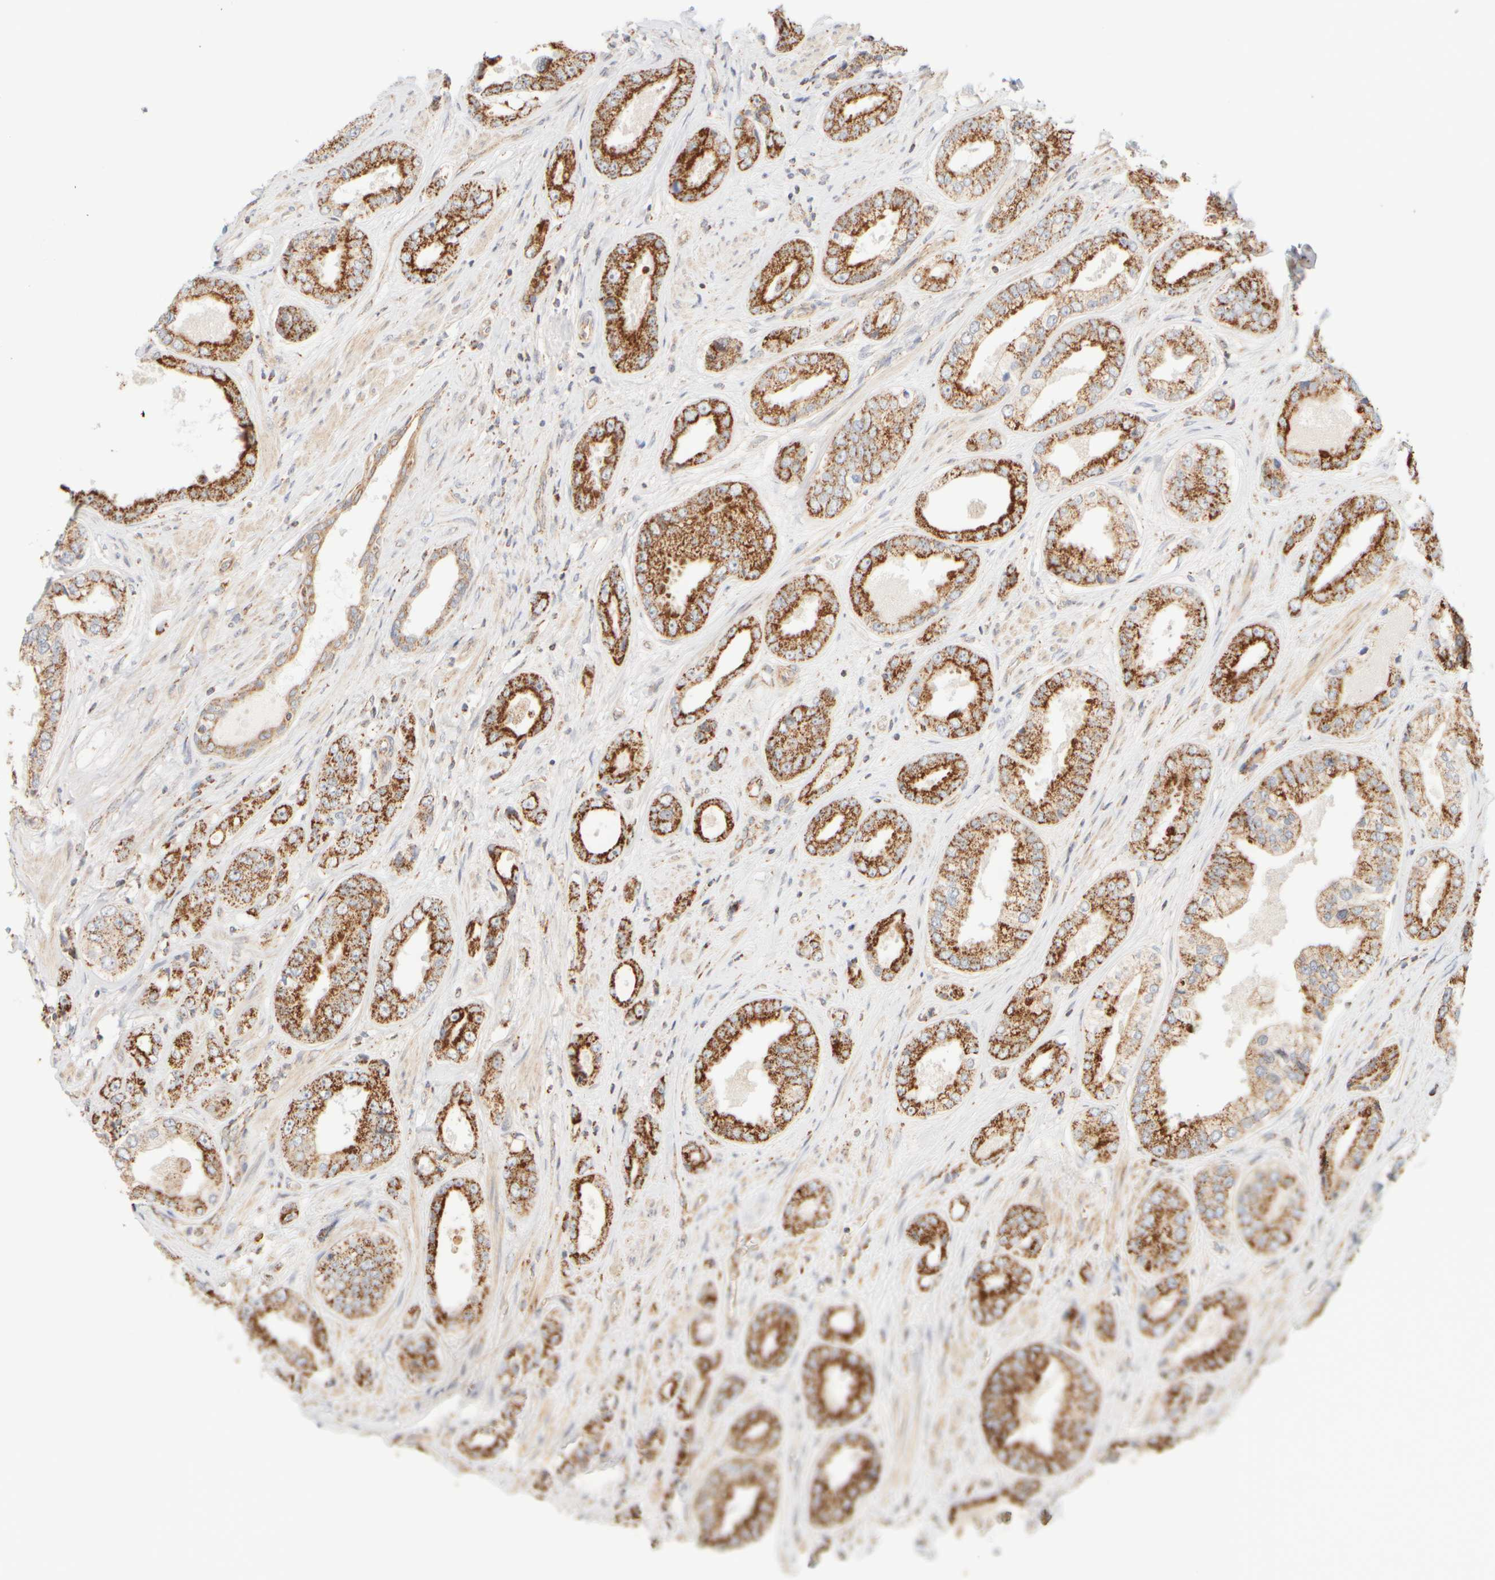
{"staining": {"intensity": "strong", "quantity": ">75%", "location": "cytoplasmic/membranous"}, "tissue": "prostate cancer", "cell_type": "Tumor cells", "image_type": "cancer", "snomed": [{"axis": "morphology", "description": "Adenocarcinoma, High grade"}, {"axis": "topography", "description": "Prostate"}], "caption": "IHC histopathology image of human prostate high-grade adenocarcinoma stained for a protein (brown), which exhibits high levels of strong cytoplasmic/membranous positivity in about >75% of tumor cells.", "gene": "APBB2", "patient": {"sex": "male", "age": 61}}